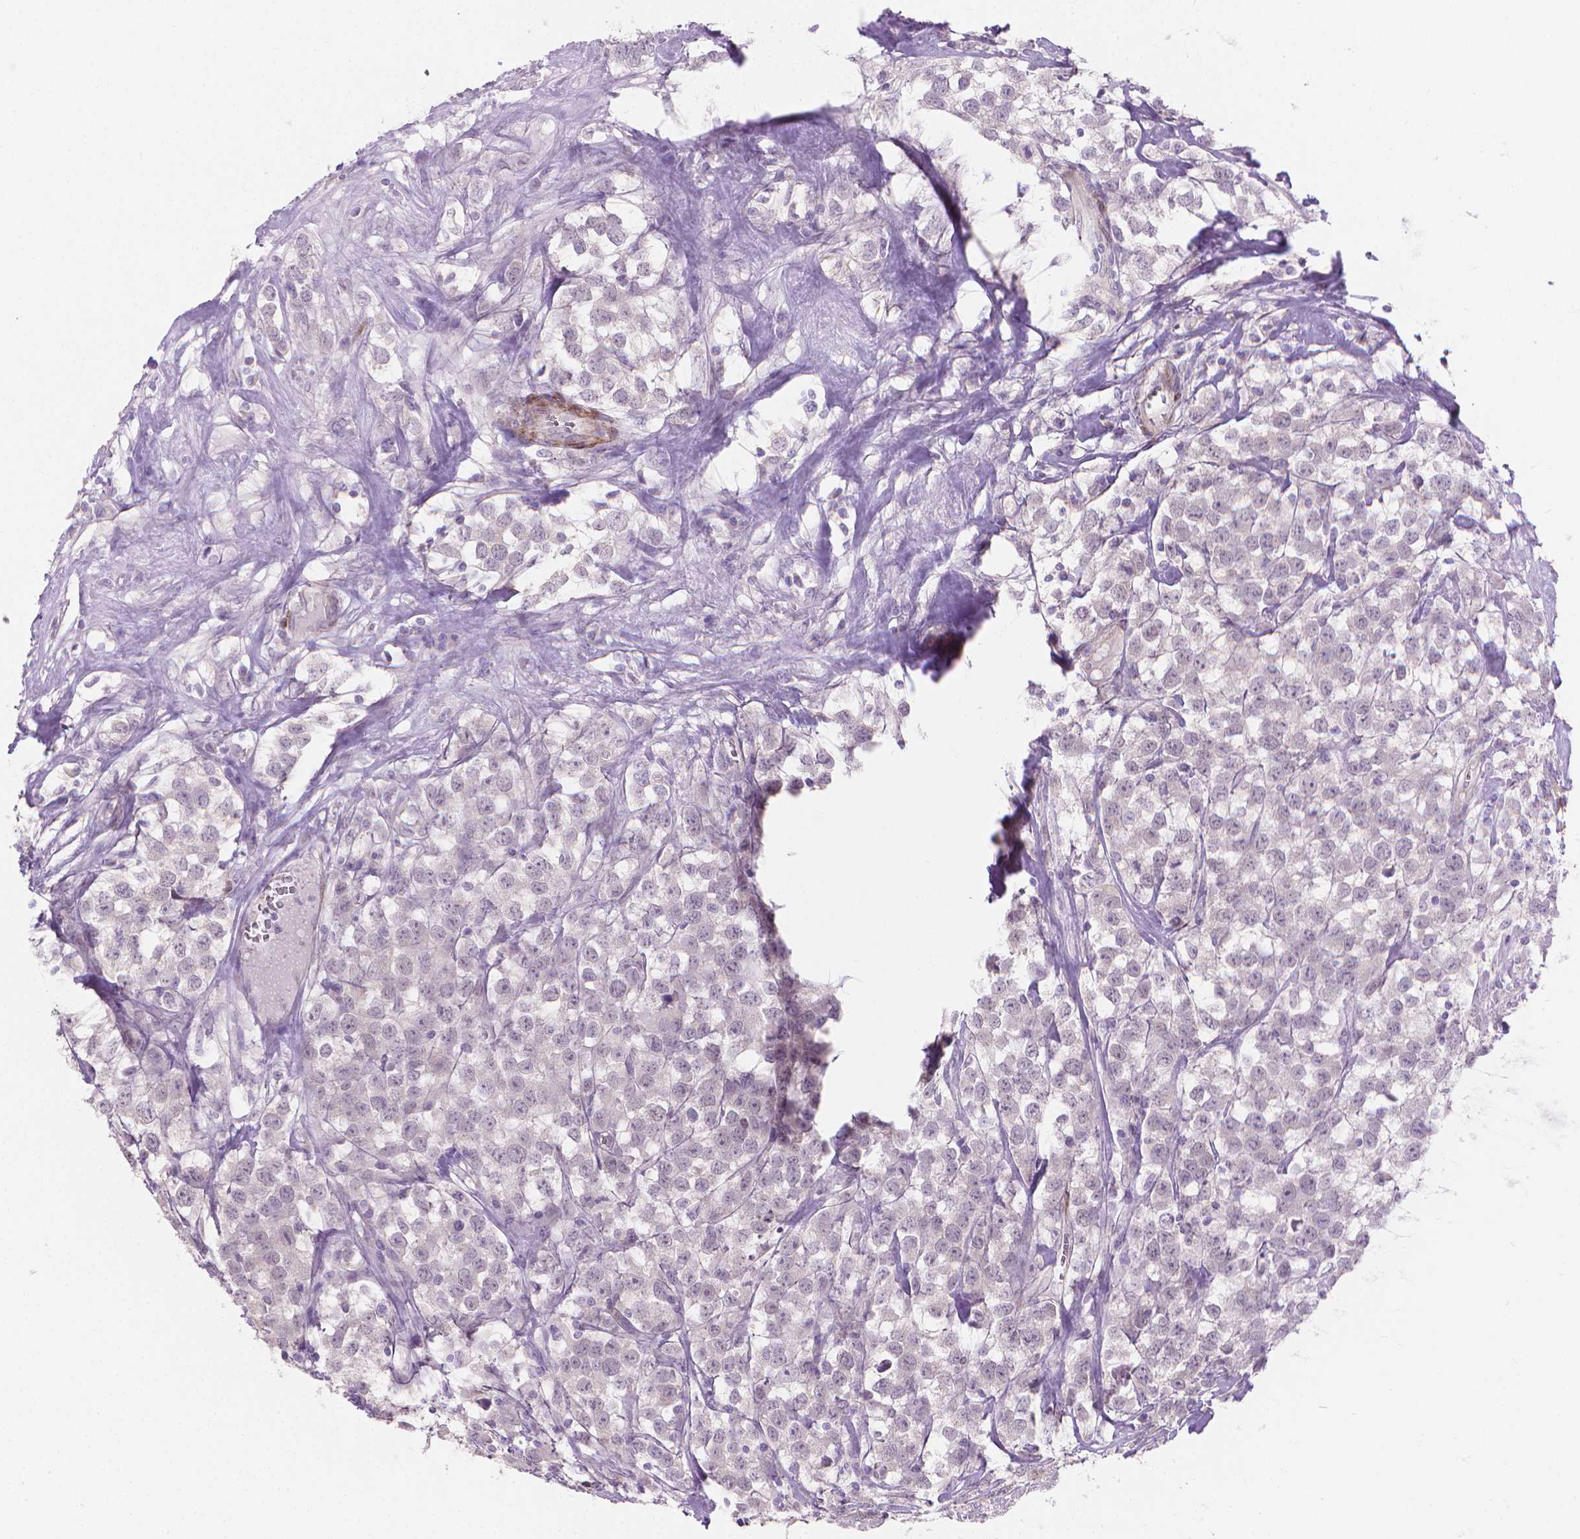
{"staining": {"intensity": "negative", "quantity": "none", "location": "none"}, "tissue": "testis cancer", "cell_type": "Tumor cells", "image_type": "cancer", "snomed": [{"axis": "morphology", "description": "Seminoma, NOS"}, {"axis": "topography", "description": "Testis"}], "caption": "Immunohistochemistry (IHC) histopathology image of neoplastic tissue: seminoma (testis) stained with DAB (3,3'-diaminobenzidine) demonstrates no significant protein positivity in tumor cells.", "gene": "GSDMA", "patient": {"sex": "male", "age": 59}}